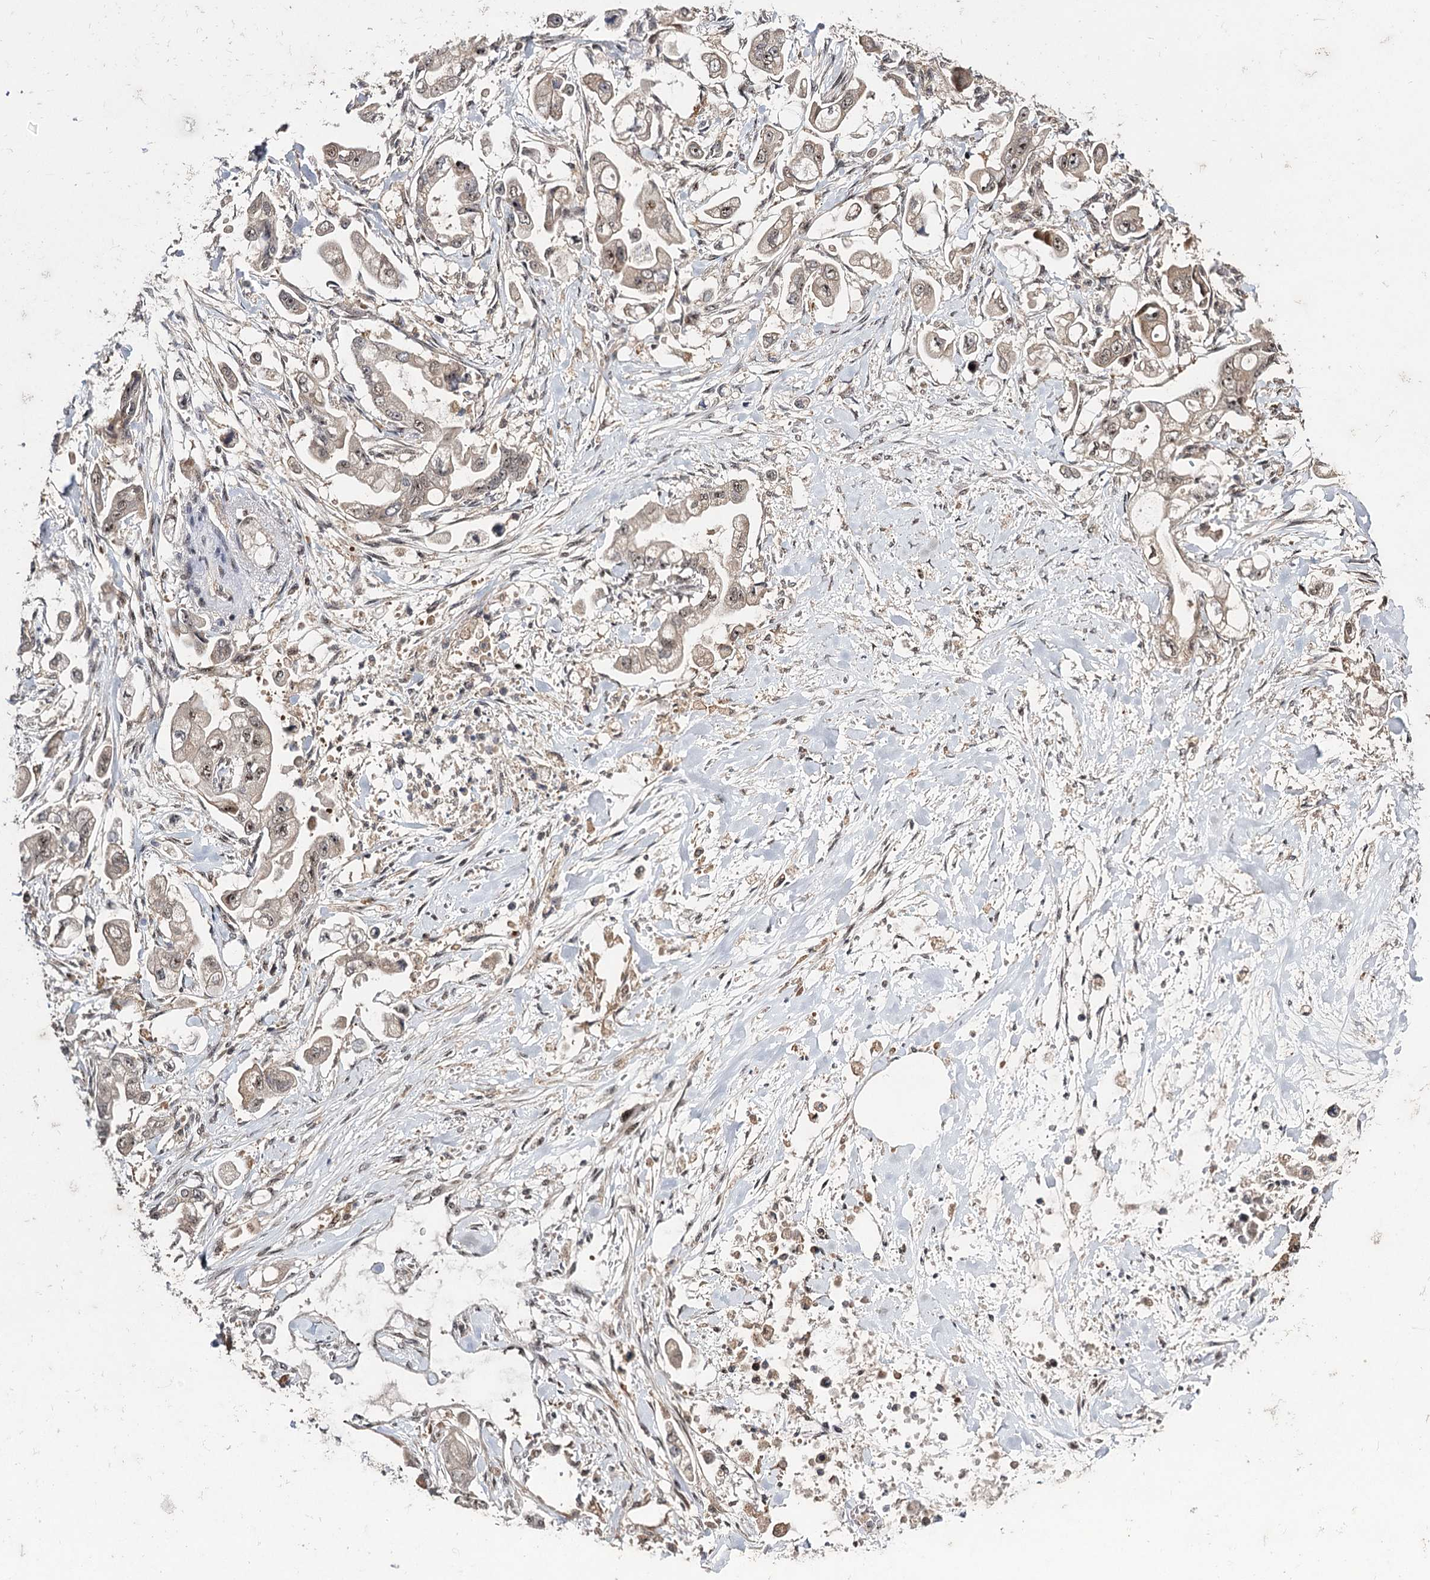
{"staining": {"intensity": "weak", "quantity": "25%-75%", "location": "cytoplasmic/membranous,nuclear"}, "tissue": "stomach cancer", "cell_type": "Tumor cells", "image_type": "cancer", "snomed": [{"axis": "morphology", "description": "Adenocarcinoma, NOS"}, {"axis": "topography", "description": "Stomach"}], "caption": "There is low levels of weak cytoplasmic/membranous and nuclear staining in tumor cells of stomach adenocarcinoma, as demonstrated by immunohistochemical staining (brown color).", "gene": "MKNK2", "patient": {"sex": "male", "age": 62}}